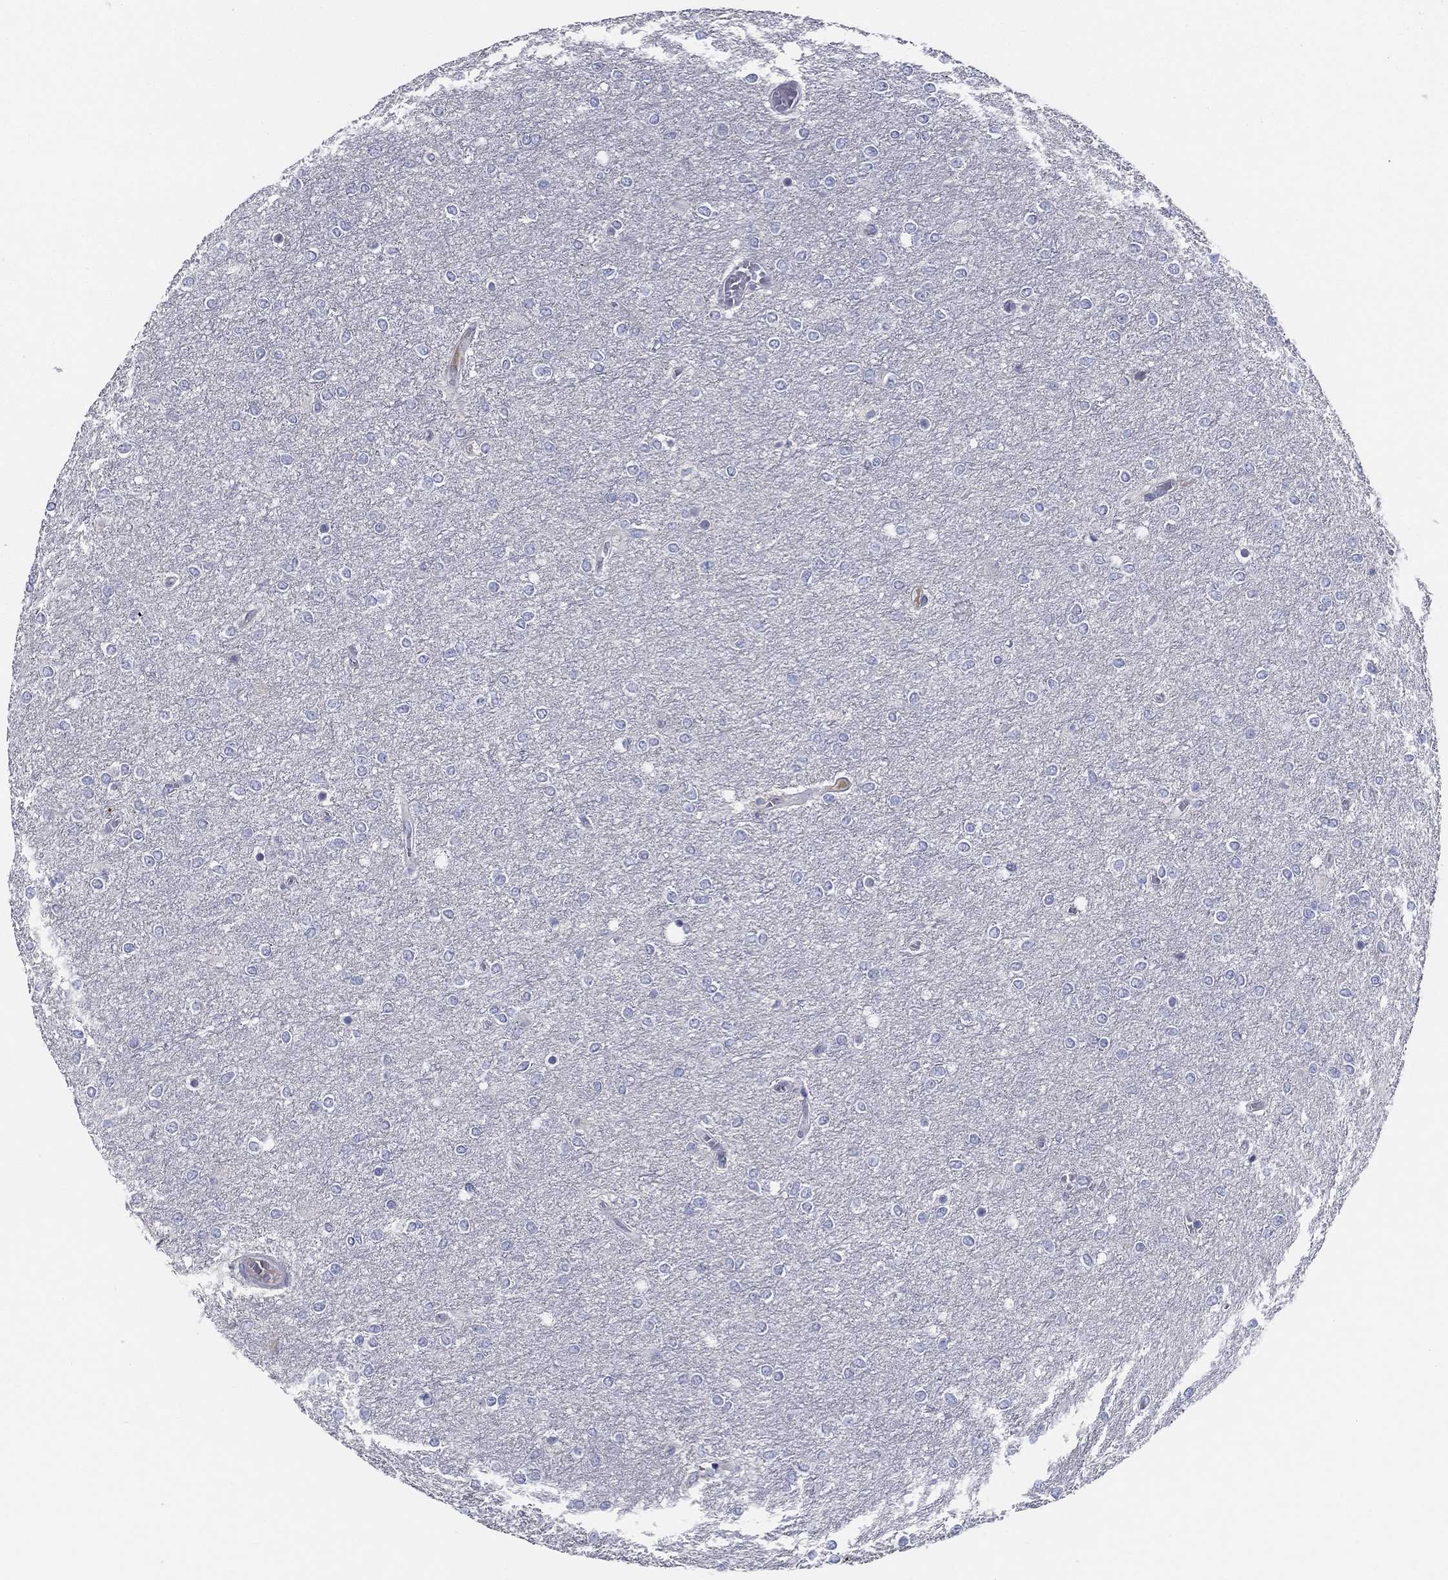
{"staining": {"intensity": "negative", "quantity": "none", "location": "none"}, "tissue": "glioma", "cell_type": "Tumor cells", "image_type": "cancer", "snomed": [{"axis": "morphology", "description": "Glioma, malignant, High grade"}, {"axis": "topography", "description": "Brain"}], "caption": "This is a photomicrograph of IHC staining of glioma, which shows no expression in tumor cells.", "gene": "STS", "patient": {"sex": "female", "age": 61}}